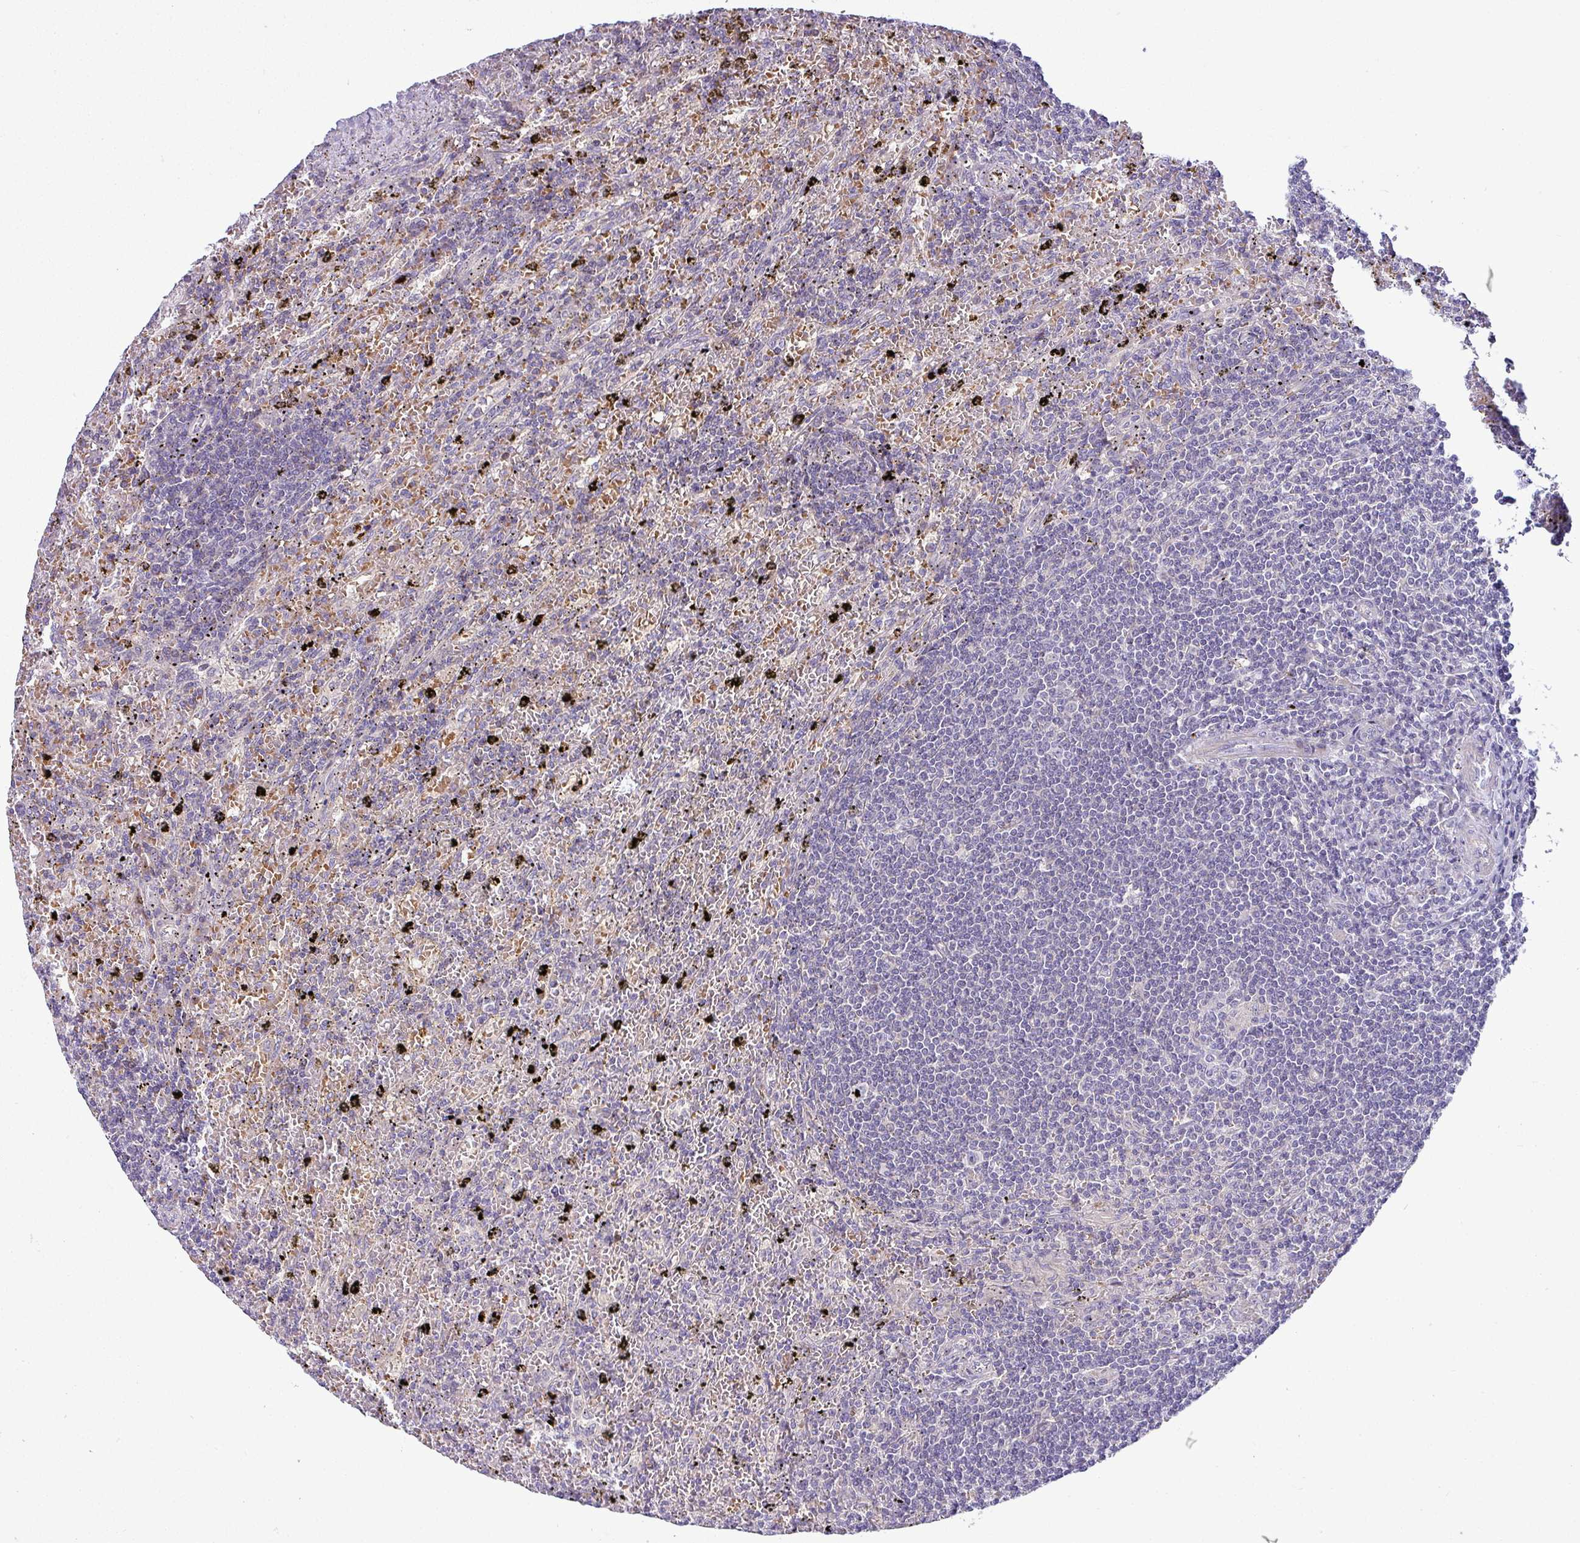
{"staining": {"intensity": "negative", "quantity": "none", "location": "none"}, "tissue": "lymphoma", "cell_type": "Tumor cells", "image_type": "cancer", "snomed": [{"axis": "morphology", "description": "Malignant lymphoma, non-Hodgkin's type, Low grade"}, {"axis": "topography", "description": "Spleen"}], "caption": "This is an IHC histopathology image of low-grade malignant lymphoma, non-Hodgkin's type. There is no expression in tumor cells.", "gene": "ACAP3", "patient": {"sex": "male", "age": 76}}